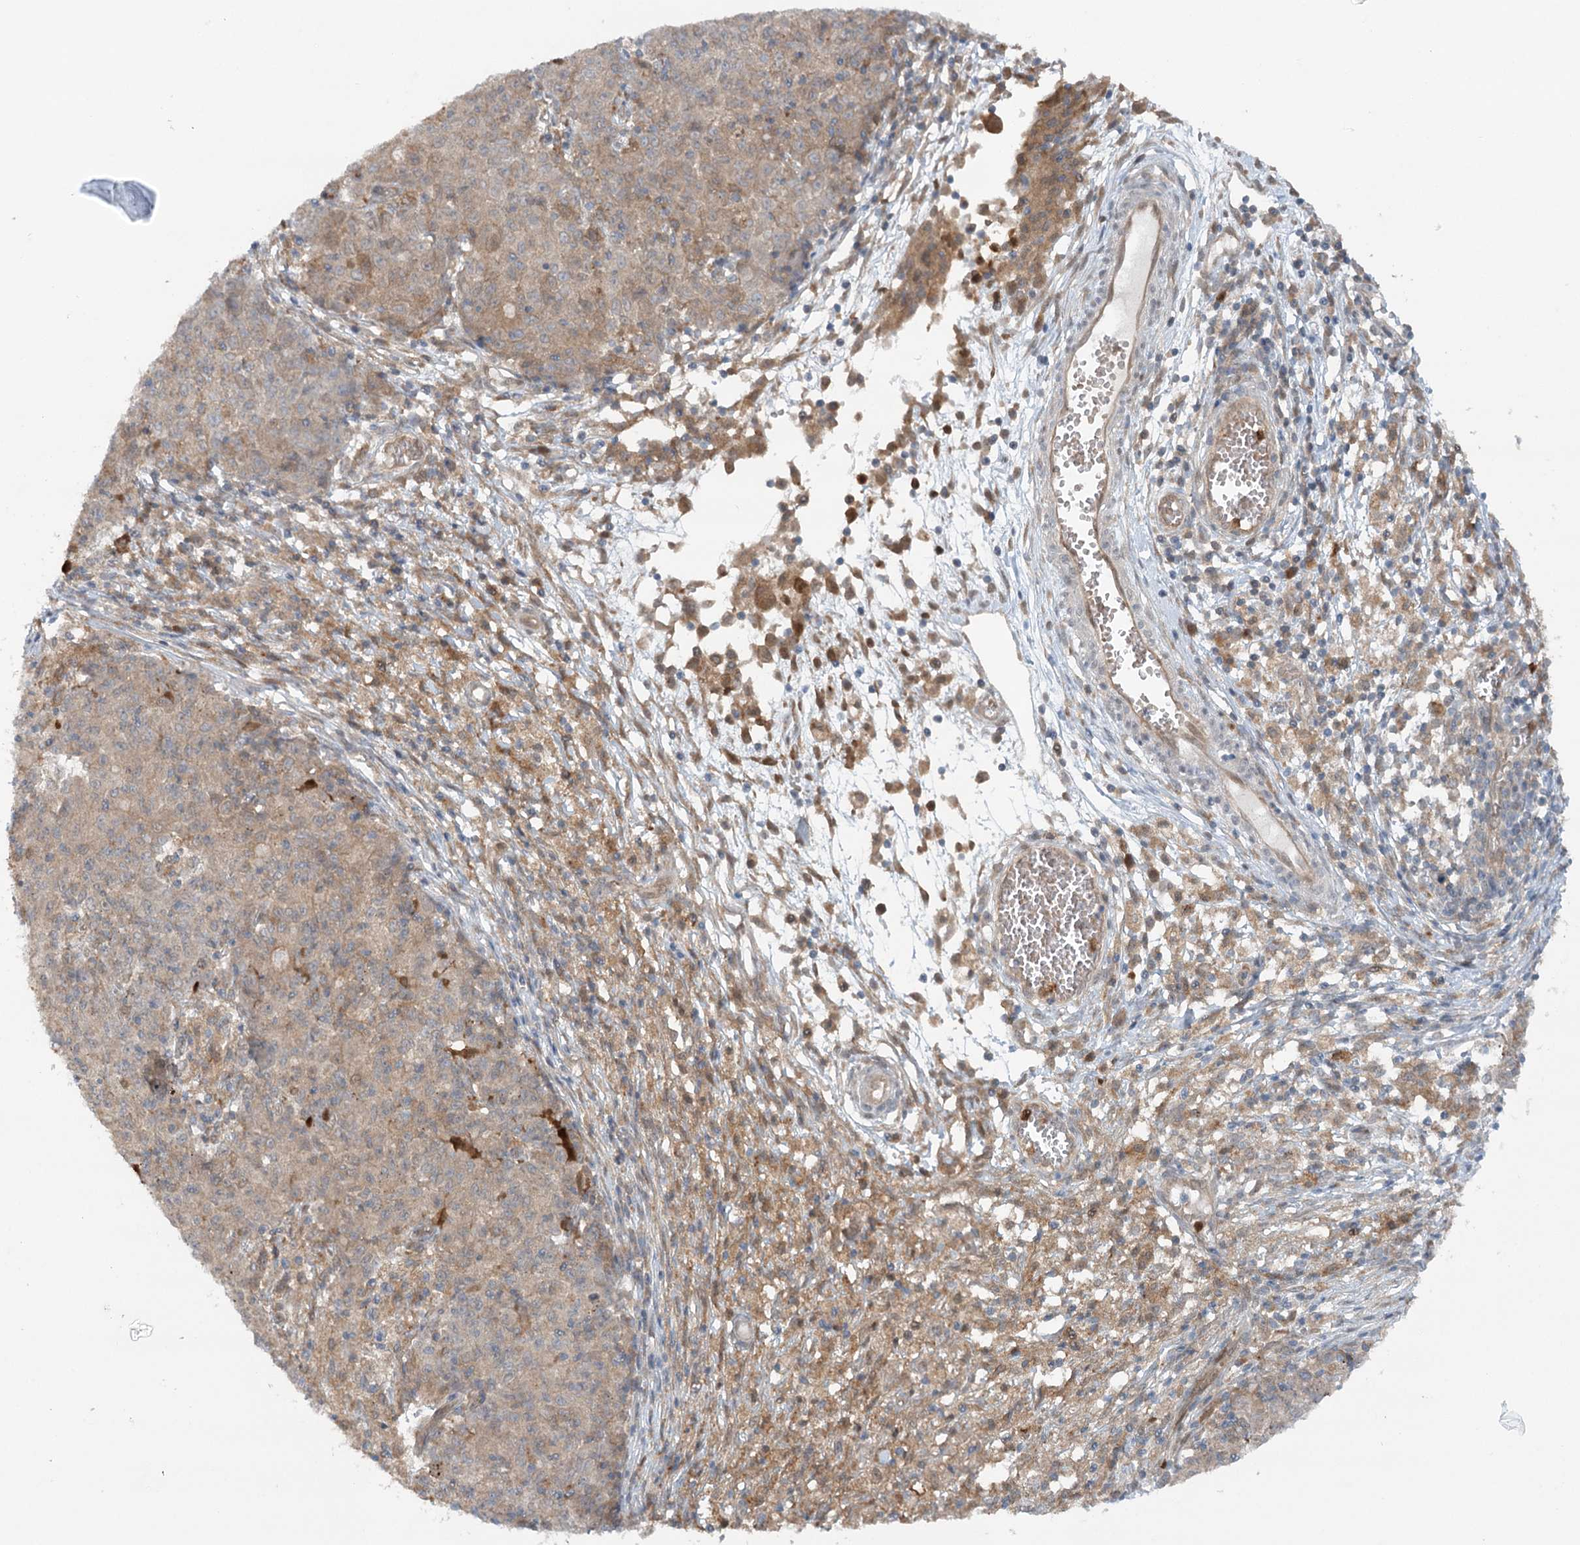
{"staining": {"intensity": "weak", "quantity": ">75%", "location": "cytoplasmic/membranous"}, "tissue": "ovarian cancer", "cell_type": "Tumor cells", "image_type": "cancer", "snomed": [{"axis": "morphology", "description": "Carcinoma, endometroid"}, {"axis": "topography", "description": "Ovary"}], "caption": "Protein expression analysis of human ovarian cancer (endometroid carcinoma) reveals weak cytoplasmic/membranous positivity in approximately >75% of tumor cells.", "gene": "GBE1", "patient": {"sex": "female", "age": 42}}